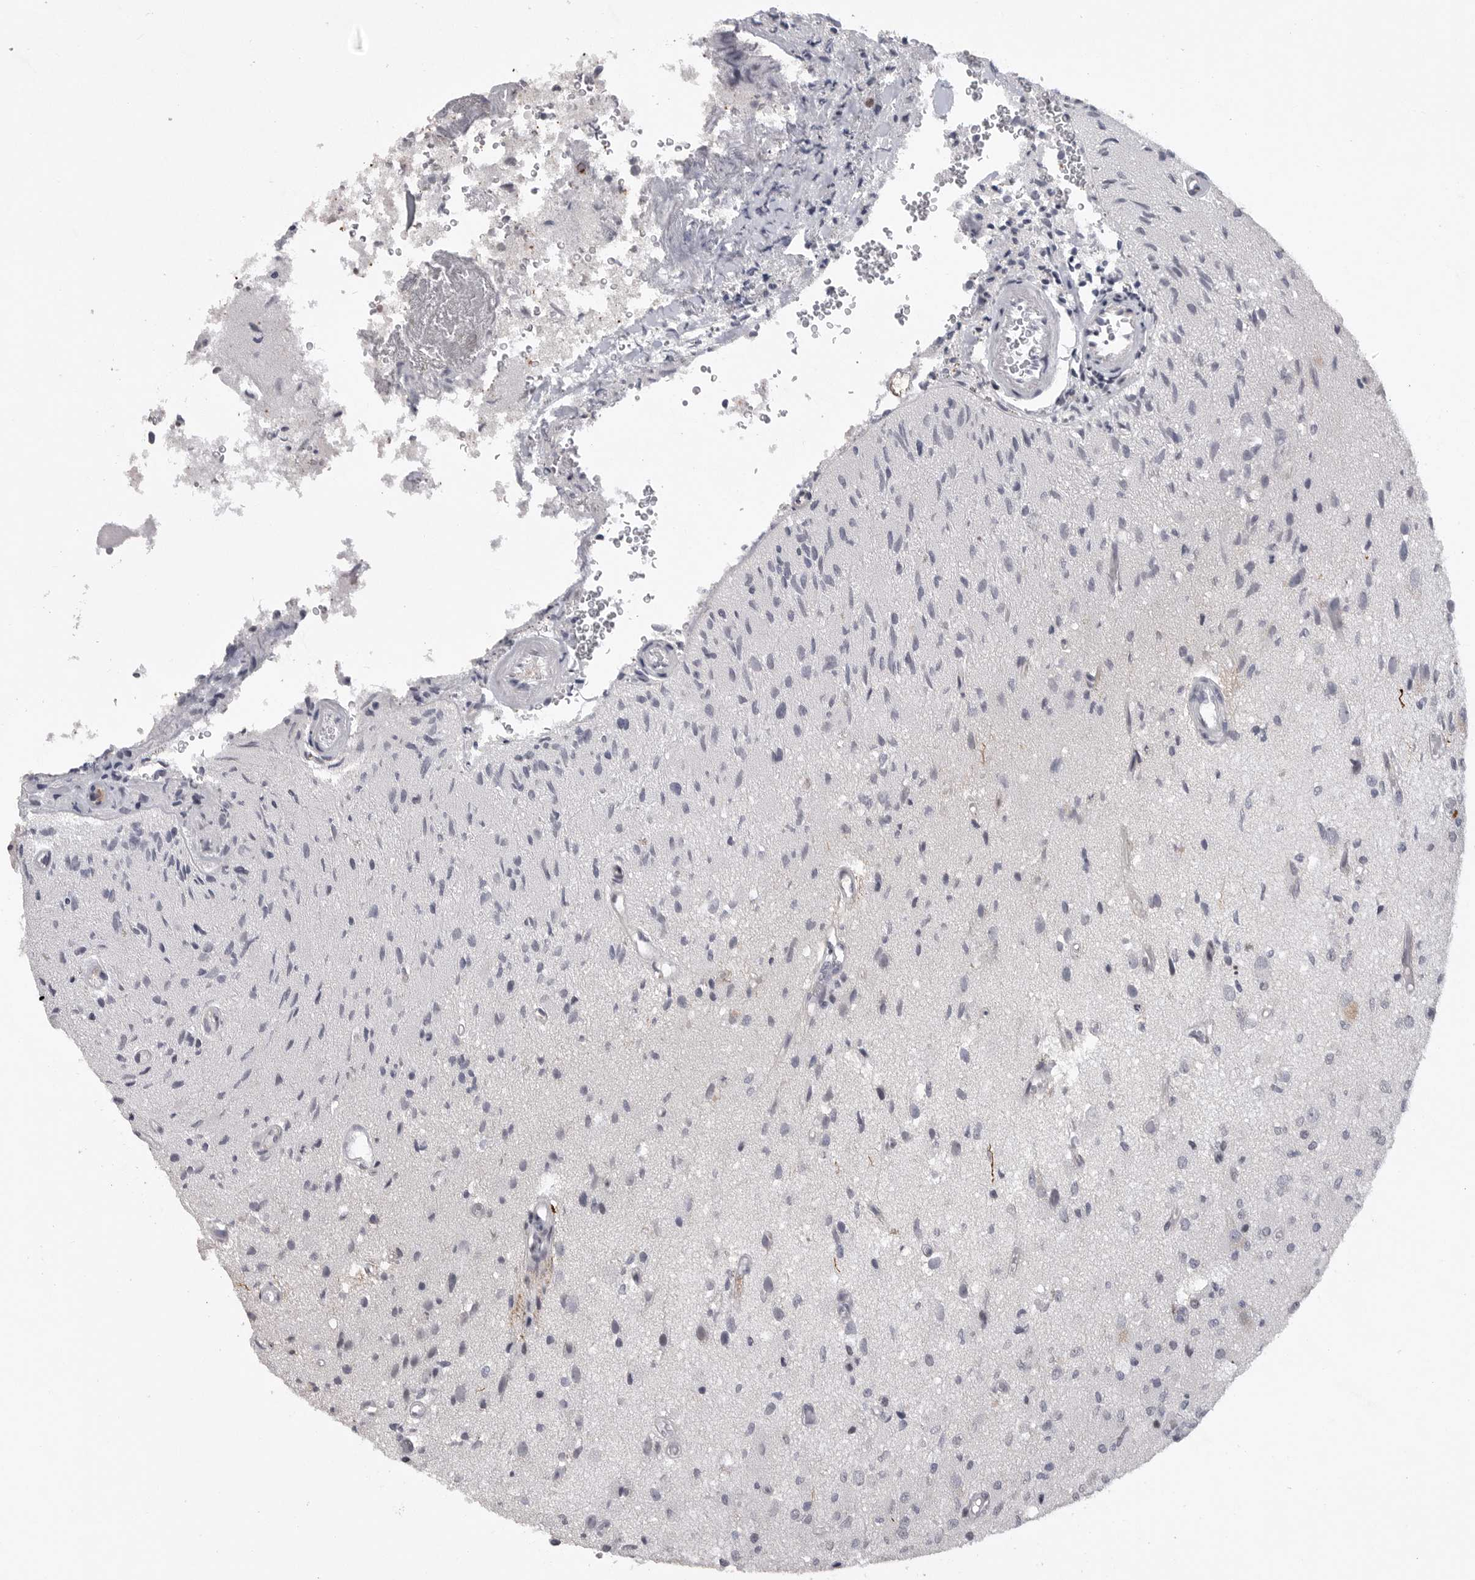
{"staining": {"intensity": "negative", "quantity": "none", "location": "none"}, "tissue": "glioma", "cell_type": "Tumor cells", "image_type": "cancer", "snomed": [{"axis": "morphology", "description": "Normal tissue, NOS"}, {"axis": "morphology", "description": "Glioma, malignant, High grade"}, {"axis": "topography", "description": "Cerebral cortex"}], "caption": "Tumor cells are negative for protein expression in human malignant glioma (high-grade). Brightfield microscopy of immunohistochemistry (IHC) stained with DAB (brown) and hematoxylin (blue), captured at high magnification.", "gene": "FBXO43", "patient": {"sex": "male", "age": 77}}